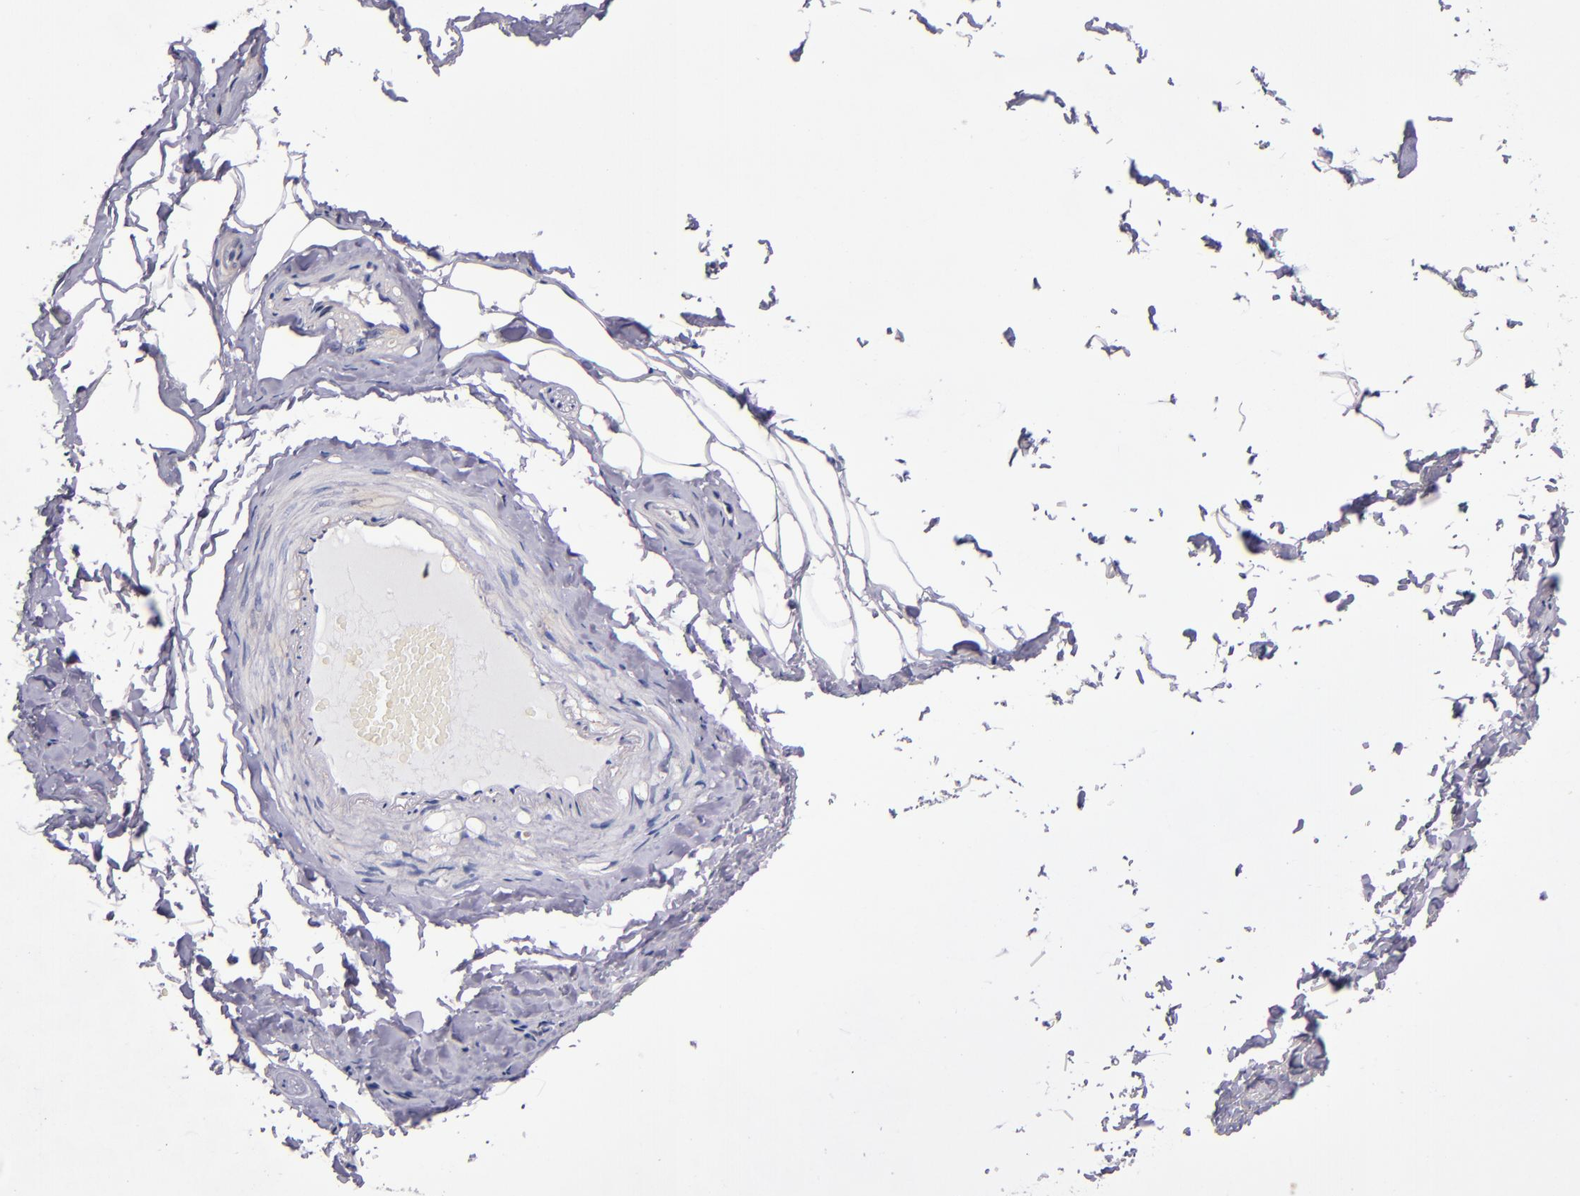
{"staining": {"intensity": "negative", "quantity": "none", "location": "none"}, "tissue": "adipose tissue", "cell_type": "Adipocytes", "image_type": "normal", "snomed": [{"axis": "morphology", "description": "Normal tissue, NOS"}, {"axis": "topography", "description": "Soft tissue"}, {"axis": "topography", "description": "Peripheral nerve tissue"}], "caption": "Immunohistochemistry (IHC) image of benign adipose tissue: adipose tissue stained with DAB reveals no significant protein positivity in adipocytes. (DAB (3,3'-diaminobenzidine) immunohistochemistry (IHC), high magnification).", "gene": "EIF4ENIF1", "patient": {"sex": "female", "age": 68}}